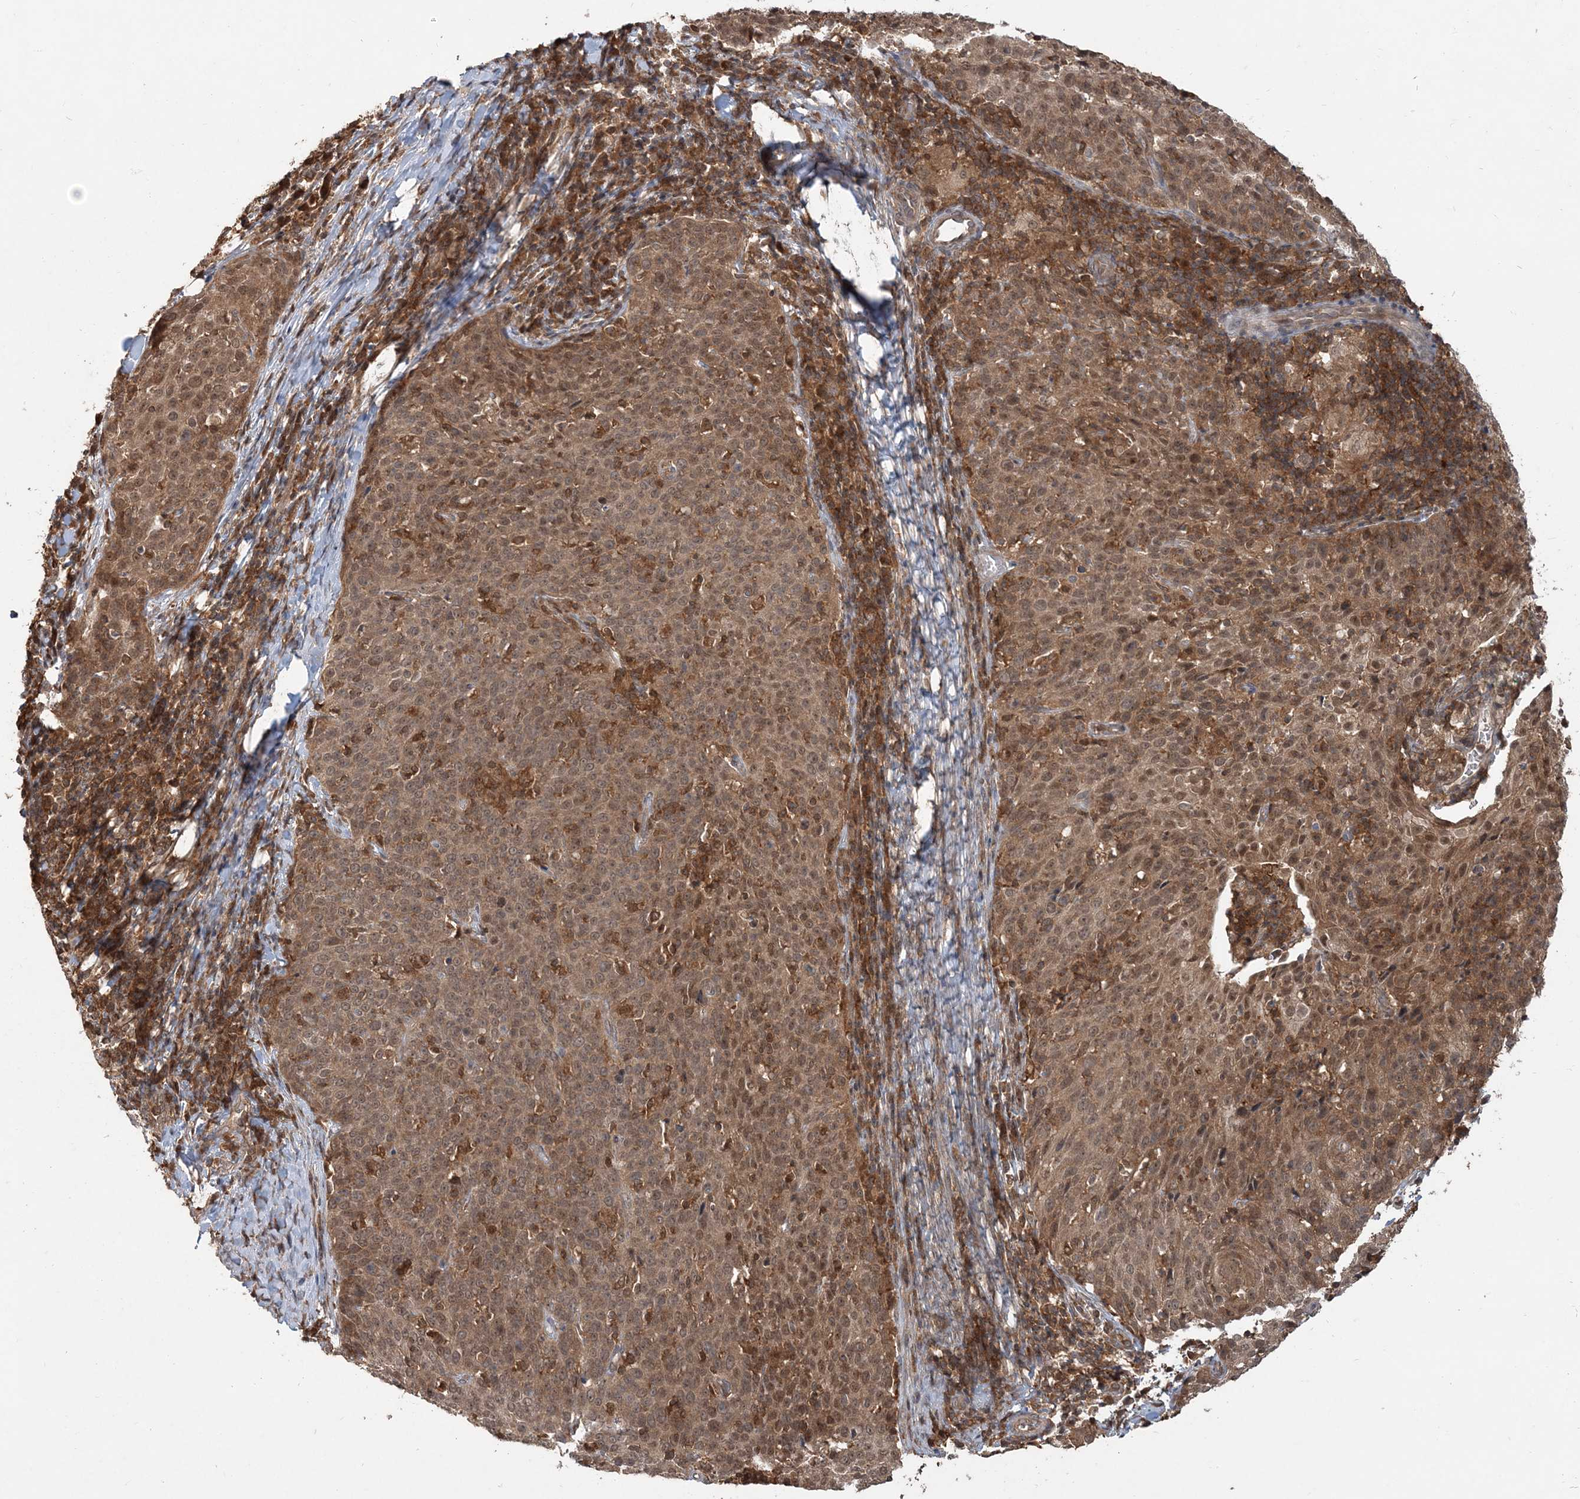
{"staining": {"intensity": "moderate", "quantity": ">75%", "location": "cytoplasmic/membranous,nuclear"}, "tissue": "cervical cancer", "cell_type": "Tumor cells", "image_type": "cancer", "snomed": [{"axis": "morphology", "description": "Squamous cell carcinoma, NOS"}, {"axis": "topography", "description": "Cervix"}], "caption": "Immunohistochemistry of human cervical squamous cell carcinoma reveals medium levels of moderate cytoplasmic/membranous and nuclear expression in about >75% of tumor cells.", "gene": "CAB39", "patient": {"sex": "female", "age": 38}}